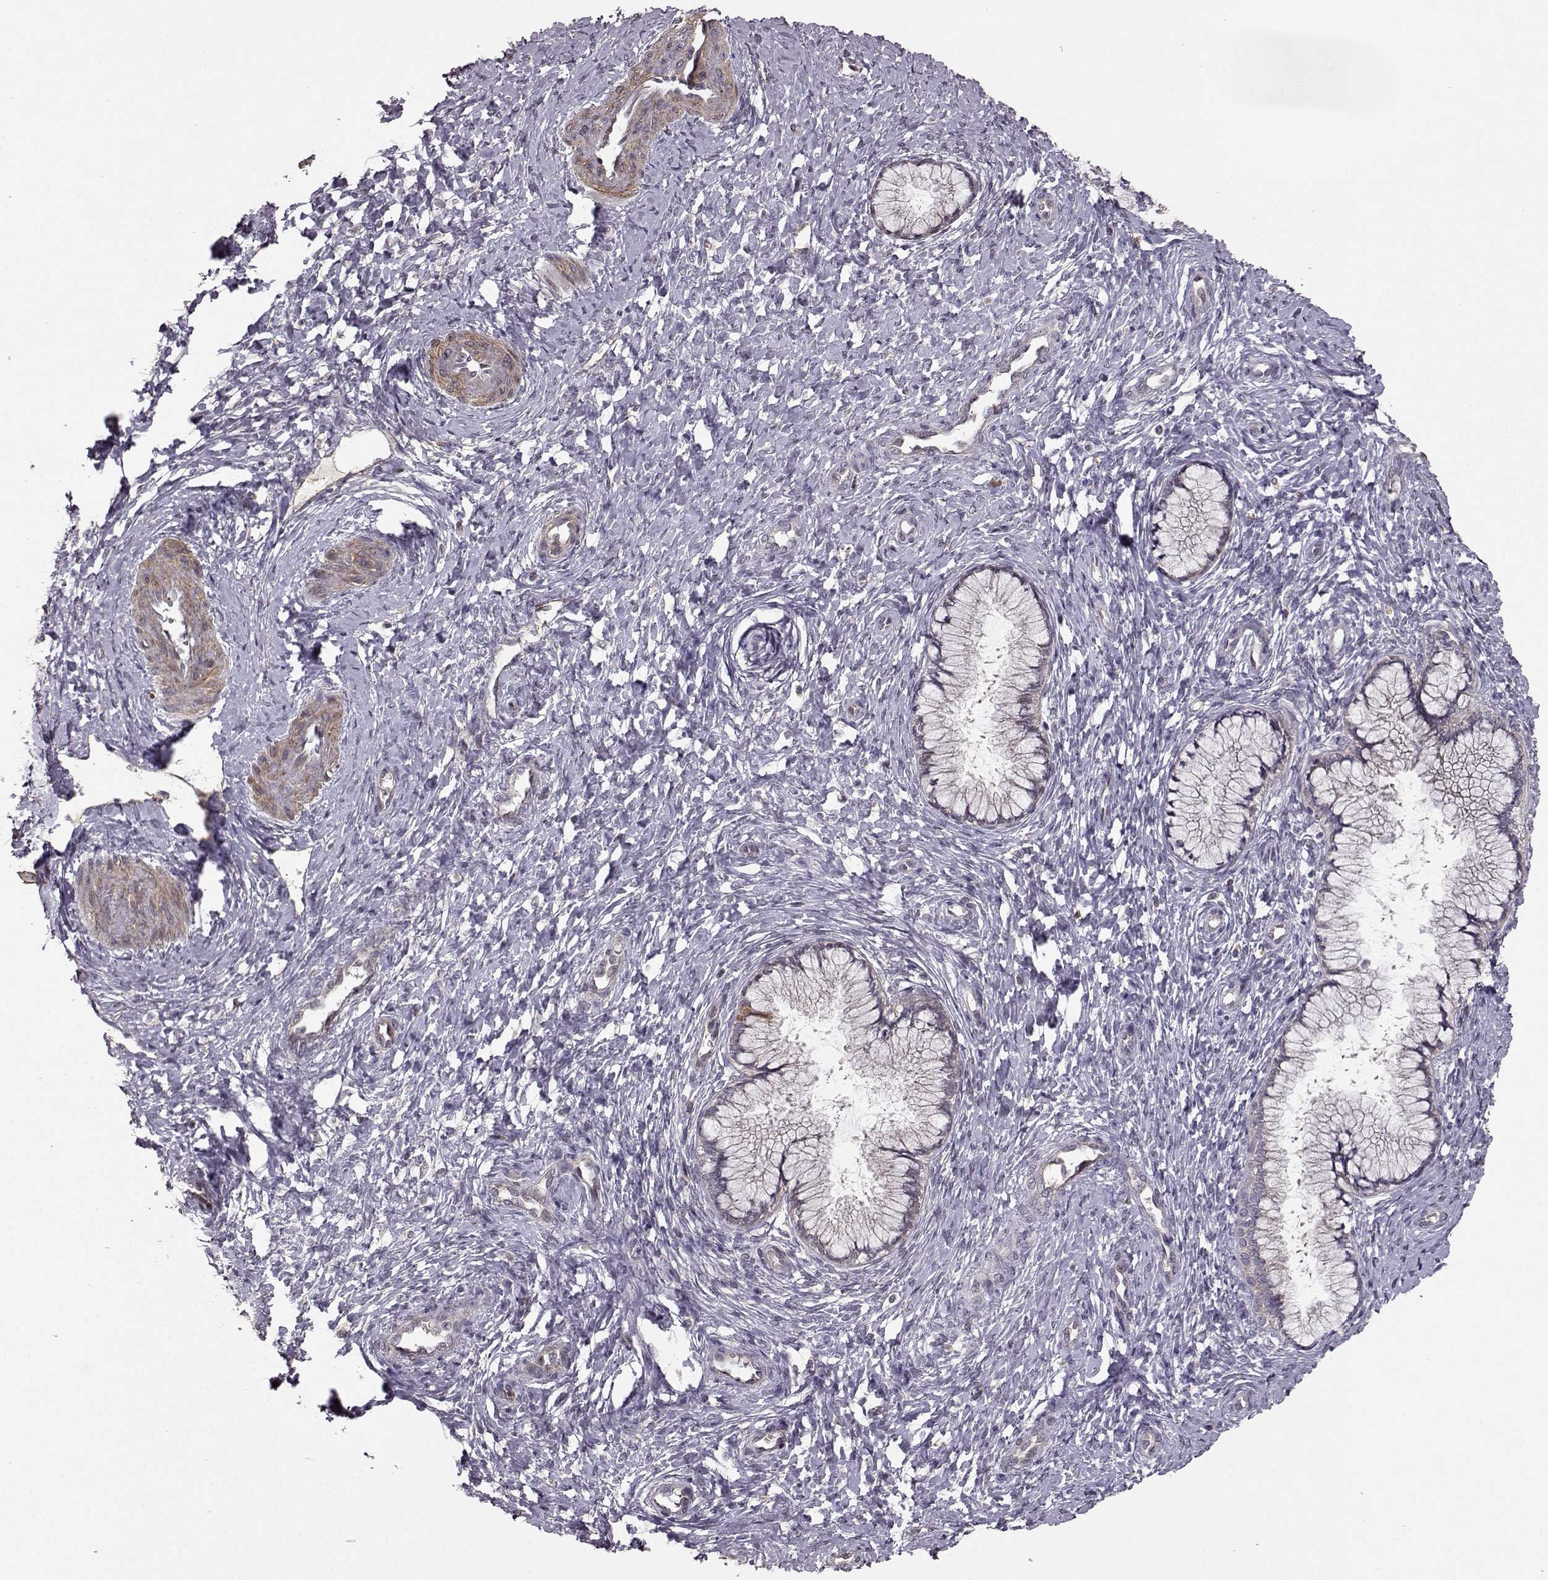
{"staining": {"intensity": "negative", "quantity": "none", "location": "none"}, "tissue": "cervix", "cell_type": "Glandular cells", "image_type": "normal", "snomed": [{"axis": "morphology", "description": "Normal tissue, NOS"}, {"axis": "topography", "description": "Cervix"}], "caption": "DAB immunohistochemical staining of normal human cervix shows no significant staining in glandular cells. (DAB (3,3'-diaminobenzidine) IHC with hematoxylin counter stain).", "gene": "BACH2", "patient": {"sex": "female", "age": 37}}